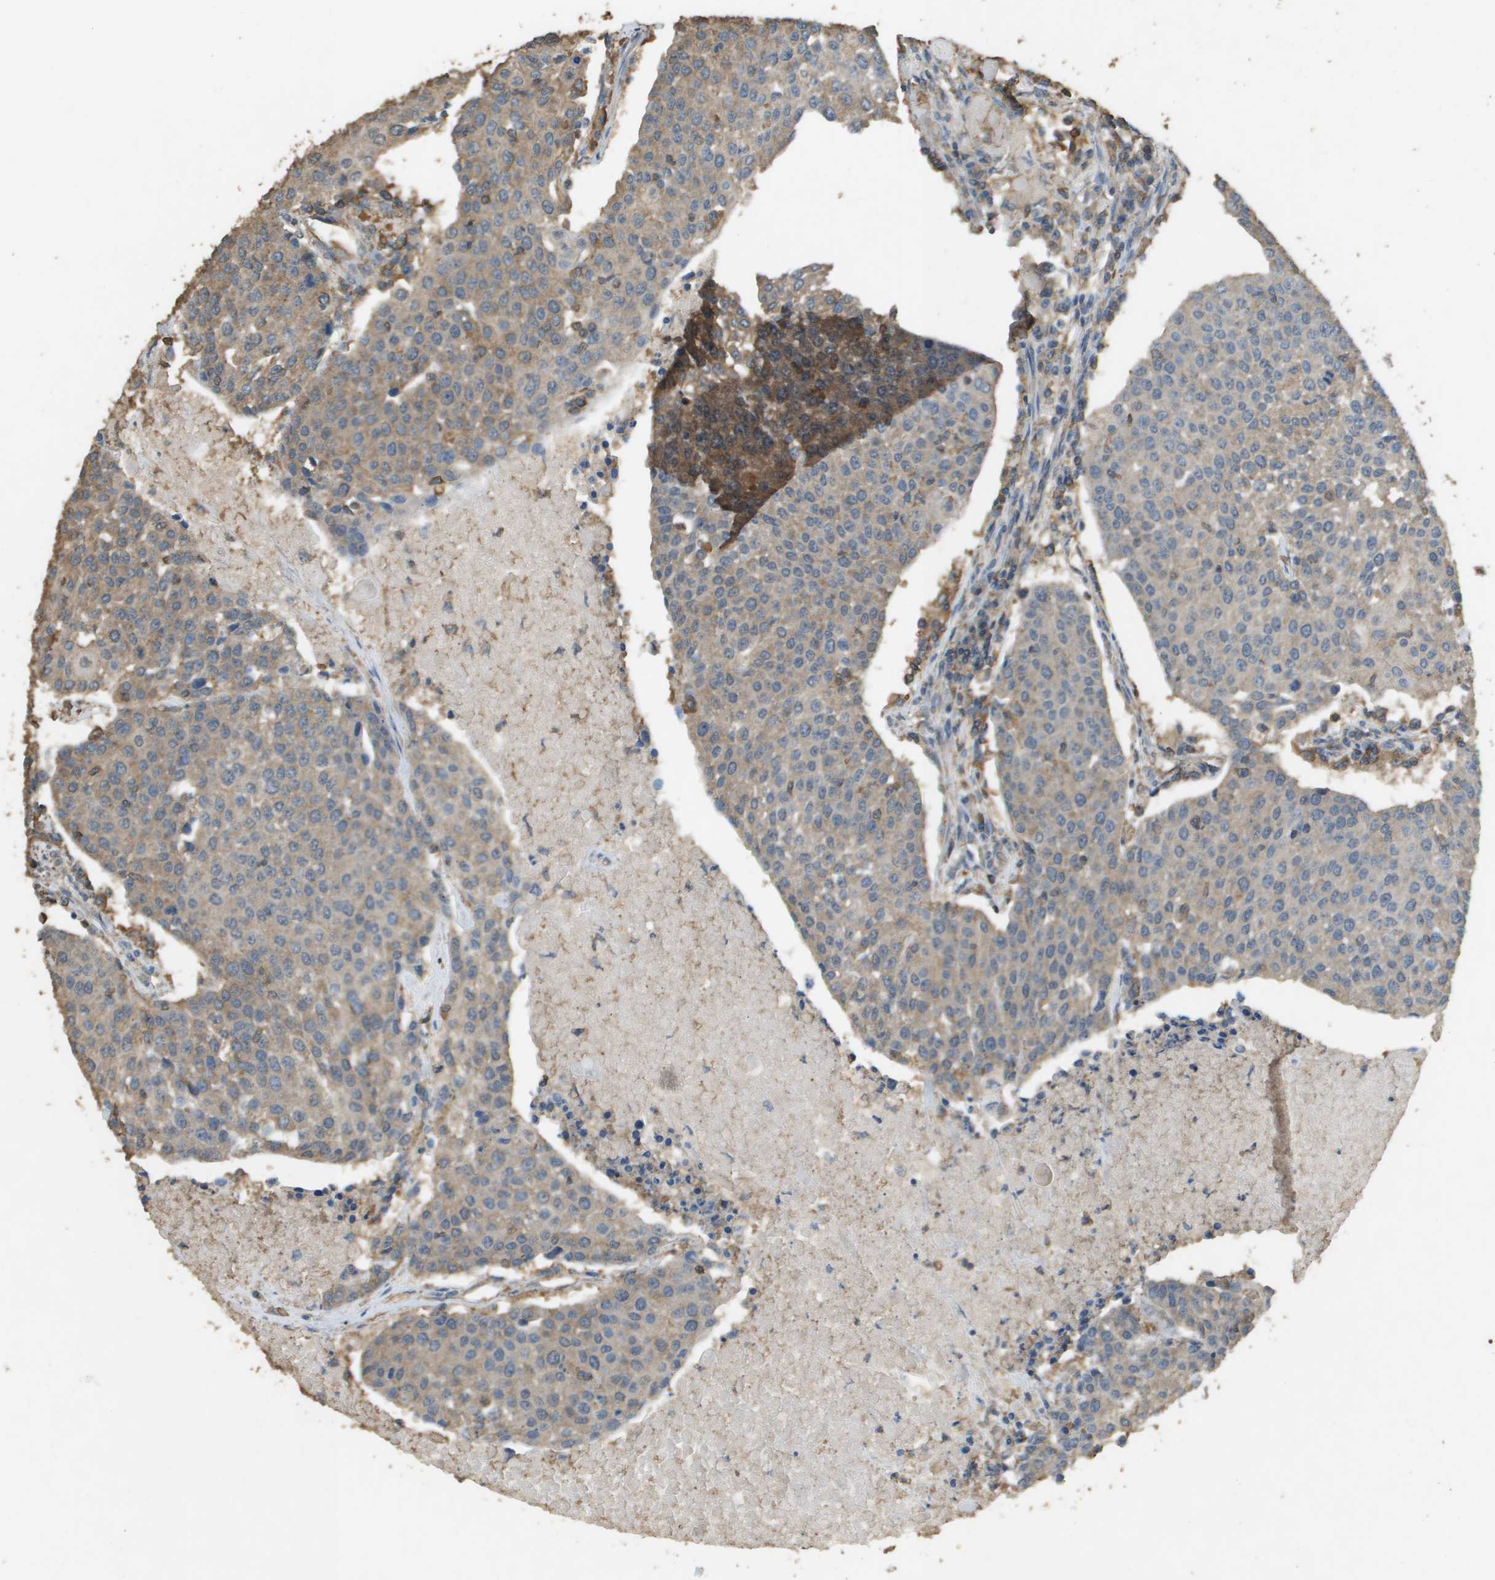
{"staining": {"intensity": "weak", "quantity": "<25%", "location": "cytoplasmic/membranous"}, "tissue": "urothelial cancer", "cell_type": "Tumor cells", "image_type": "cancer", "snomed": [{"axis": "morphology", "description": "Urothelial carcinoma, High grade"}, {"axis": "topography", "description": "Urinary bladder"}], "caption": "Immunohistochemical staining of urothelial carcinoma (high-grade) reveals no significant staining in tumor cells.", "gene": "MS4A7", "patient": {"sex": "female", "age": 85}}